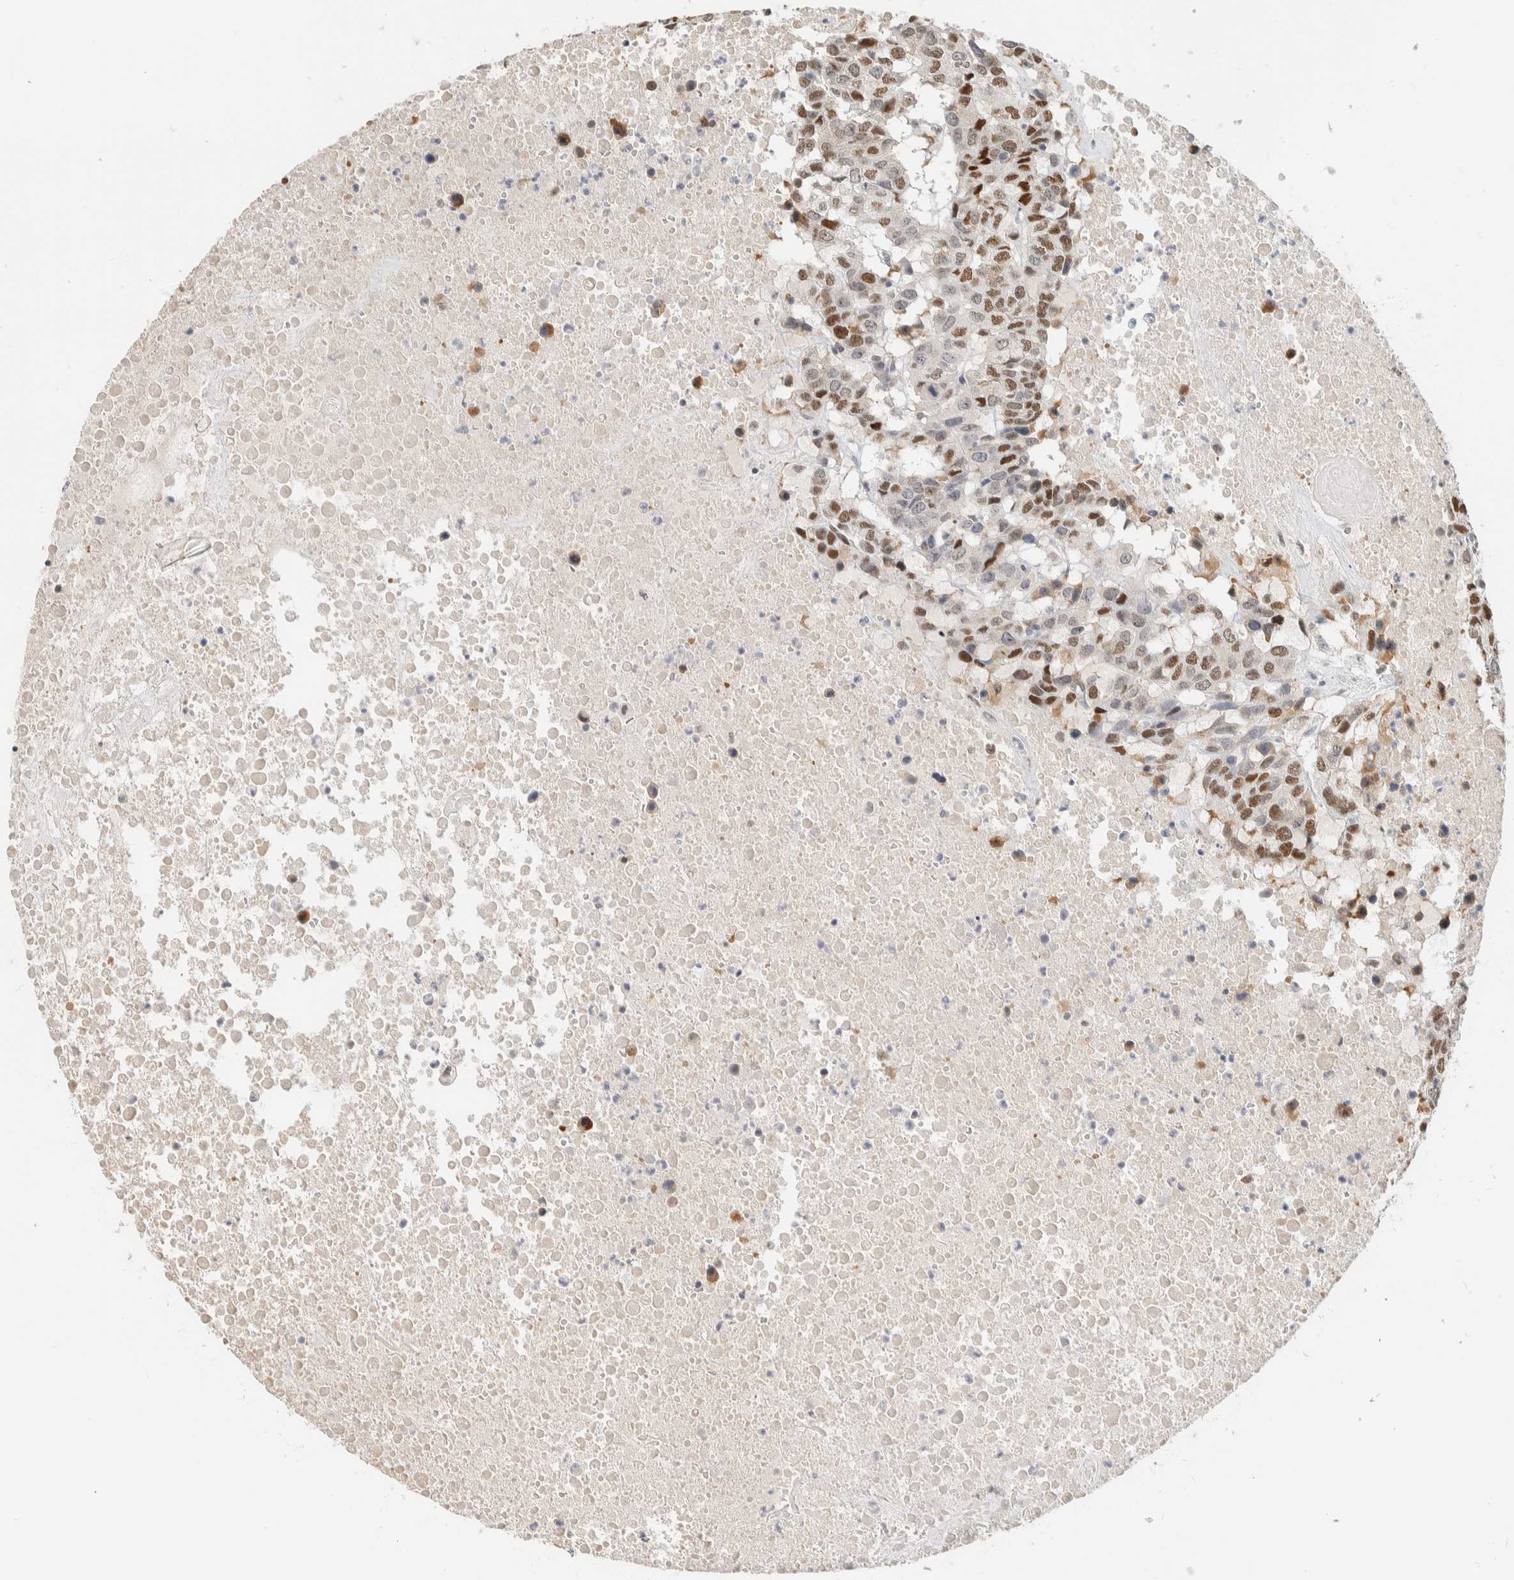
{"staining": {"intensity": "moderate", "quantity": ">75%", "location": "nuclear"}, "tissue": "head and neck cancer", "cell_type": "Tumor cells", "image_type": "cancer", "snomed": [{"axis": "morphology", "description": "Squamous cell carcinoma, NOS"}, {"axis": "topography", "description": "Head-Neck"}], "caption": "Approximately >75% of tumor cells in squamous cell carcinoma (head and neck) reveal moderate nuclear protein staining as visualized by brown immunohistochemical staining.", "gene": "PUS7", "patient": {"sex": "male", "age": 66}}